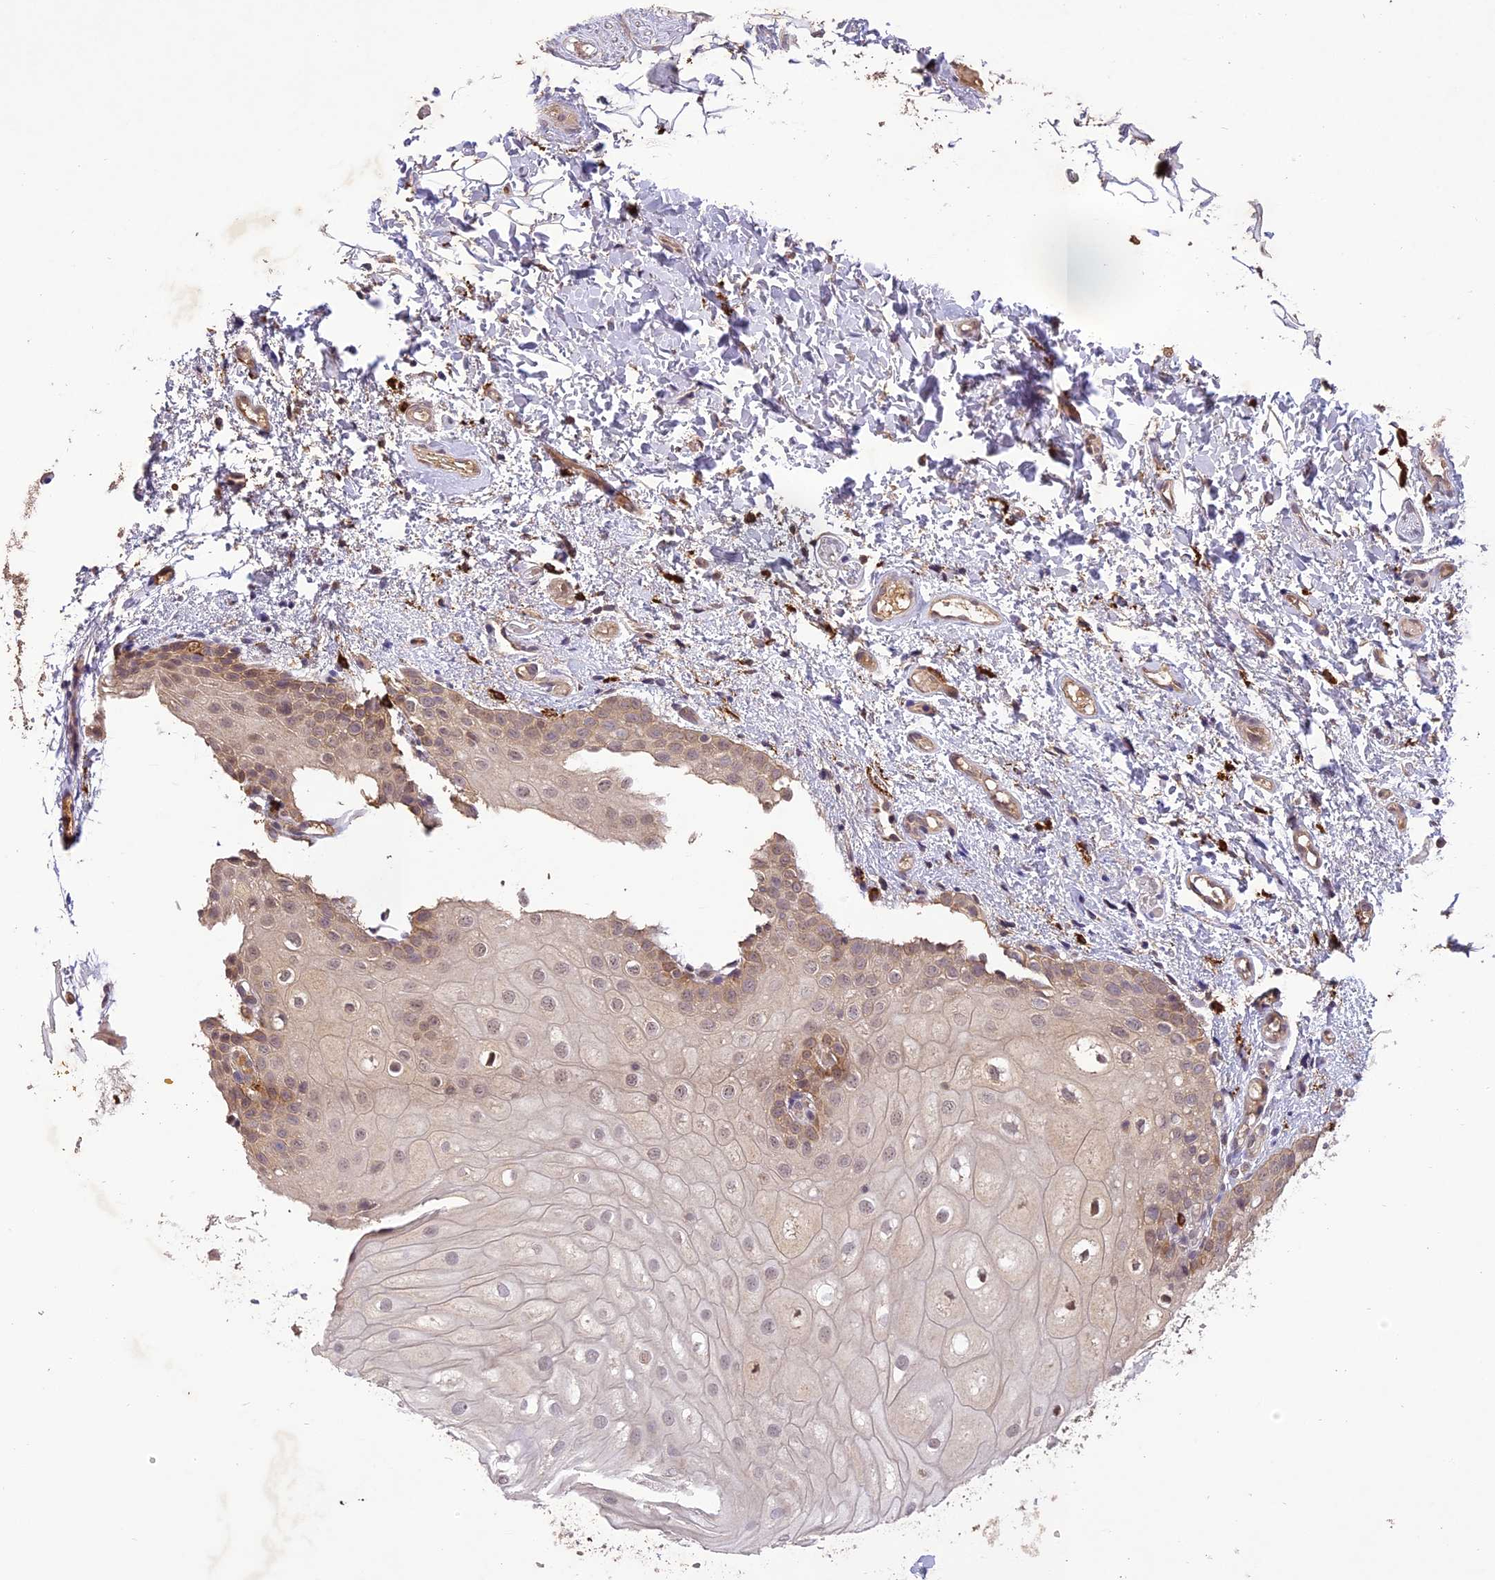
{"staining": {"intensity": "moderate", "quantity": "<25%", "location": "cytoplasmic/membranous"}, "tissue": "oral mucosa", "cell_type": "Squamous epithelial cells", "image_type": "normal", "snomed": [{"axis": "morphology", "description": "Normal tissue, NOS"}, {"axis": "topography", "description": "Oral tissue"}], "caption": "An immunohistochemistry (IHC) photomicrograph of unremarkable tissue is shown. Protein staining in brown shows moderate cytoplasmic/membranous positivity in oral mucosa within squamous epithelial cells.", "gene": "TIGD7", "patient": {"sex": "female", "age": 54}}